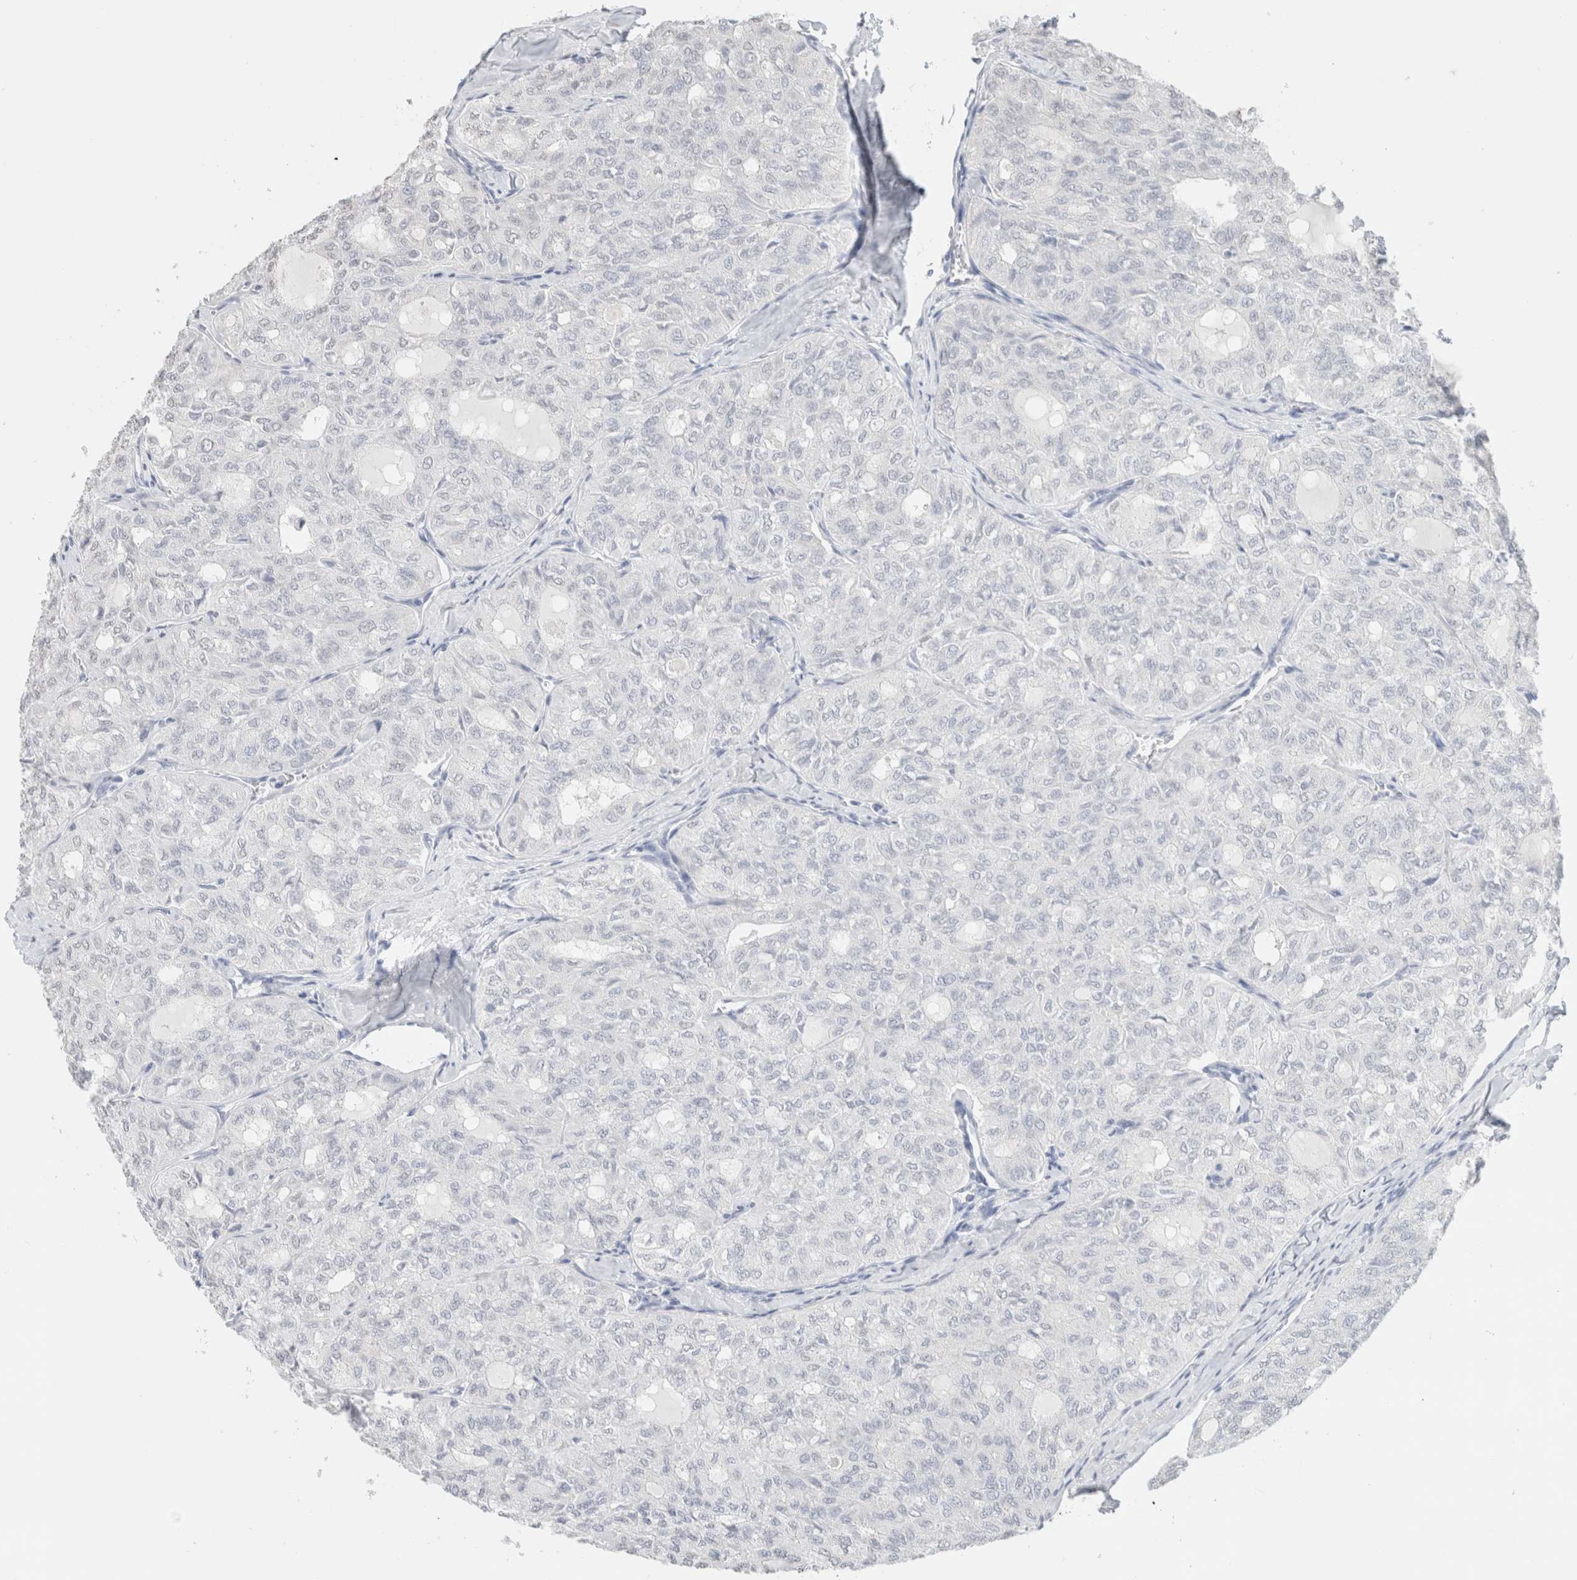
{"staining": {"intensity": "negative", "quantity": "none", "location": "none"}, "tissue": "thyroid cancer", "cell_type": "Tumor cells", "image_type": "cancer", "snomed": [{"axis": "morphology", "description": "Follicular adenoma carcinoma, NOS"}, {"axis": "topography", "description": "Thyroid gland"}], "caption": "Immunohistochemistry of human thyroid follicular adenoma carcinoma exhibits no positivity in tumor cells.", "gene": "CD80", "patient": {"sex": "male", "age": 75}}